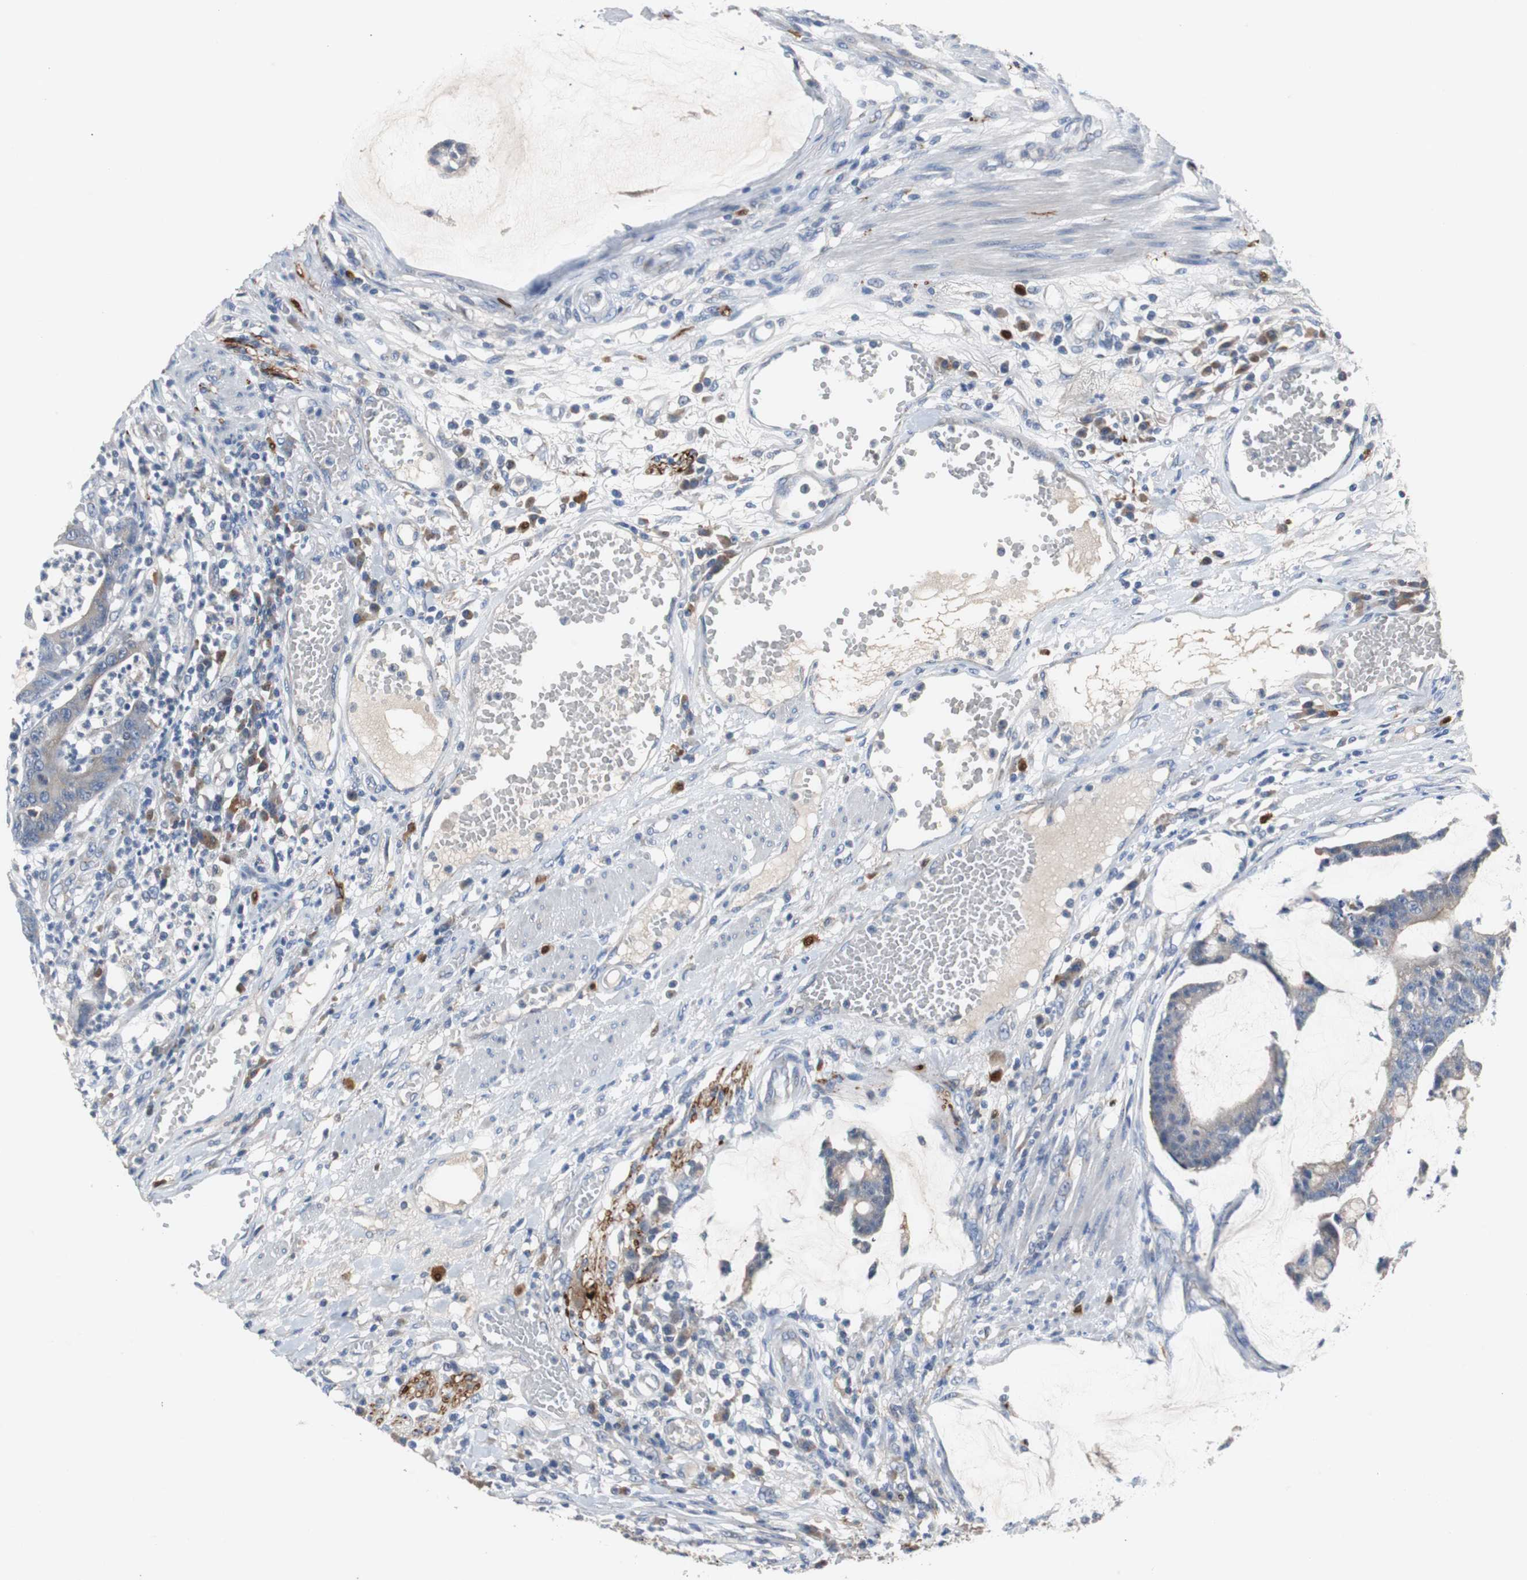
{"staining": {"intensity": "weak", "quantity": "25%-75%", "location": "cytoplasmic/membranous"}, "tissue": "colorectal cancer", "cell_type": "Tumor cells", "image_type": "cancer", "snomed": [{"axis": "morphology", "description": "Adenocarcinoma, NOS"}, {"axis": "topography", "description": "Colon"}], "caption": "High-magnification brightfield microscopy of adenocarcinoma (colorectal) stained with DAB (3,3'-diaminobenzidine) (brown) and counterstained with hematoxylin (blue). tumor cells exhibit weak cytoplasmic/membranous positivity is seen in about25%-75% of cells.", "gene": "CALB2", "patient": {"sex": "female", "age": 84}}